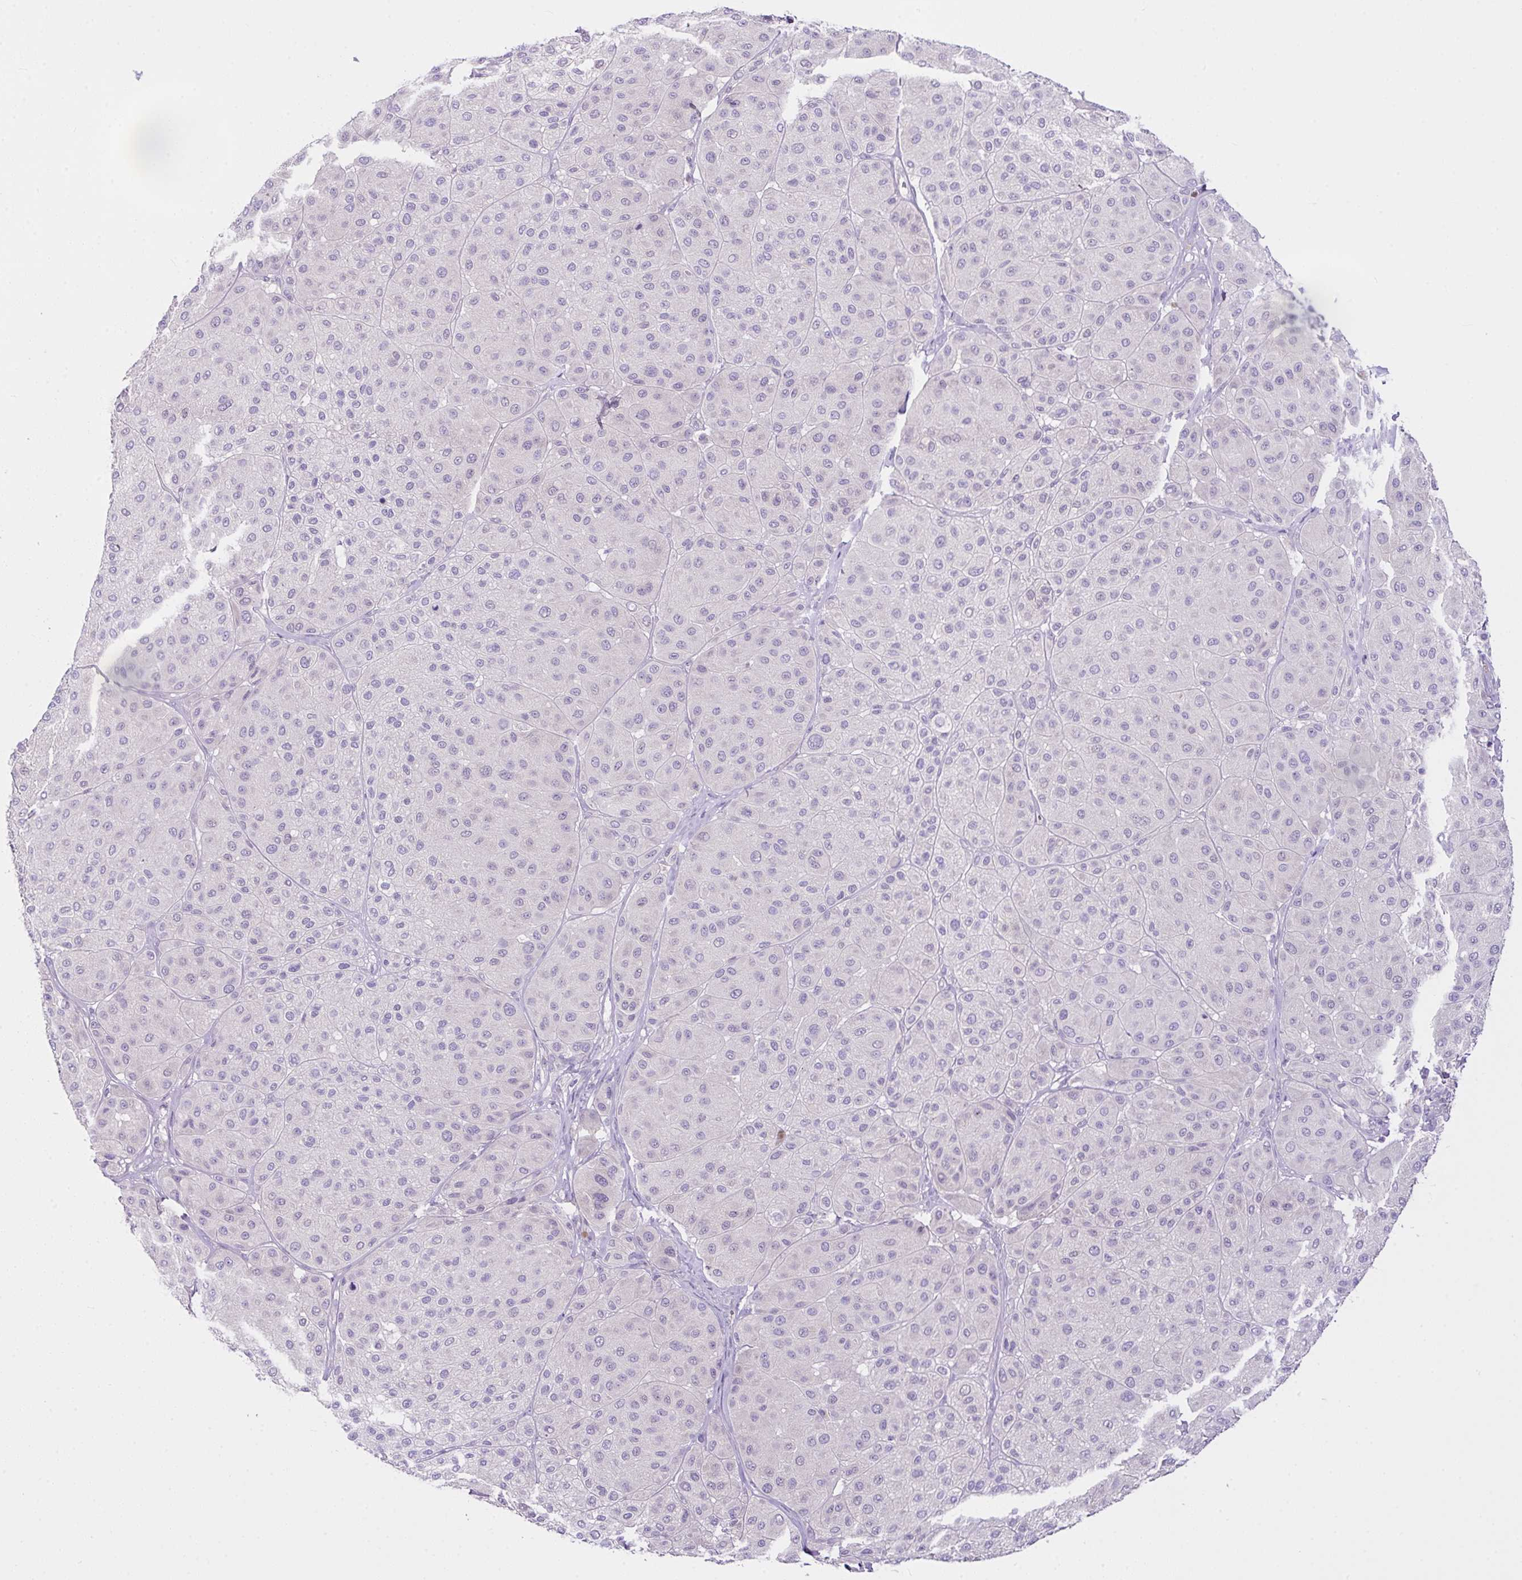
{"staining": {"intensity": "negative", "quantity": "none", "location": "none"}, "tissue": "melanoma", "cell_type": "Tumor cells", "image_type": "cancer", "snomed": [{"axis": "morphology", "description": "Malignant melanoma, Metastatic site"}, {"axis": "topography", "description": "Smooth muscle"}], "caption": "This image is of melanoma stained with immunohistochemistry to label a protein in brown with the nuclei are counter-stained blue. There is no expression in tumor cells. Brightfield microscopy of immunohistochemistry stained with DAB (3,3'-diaminobenzidine) (brown) and hematoxylin (blue), captured at high magnification.", "gene": "D2HGDH", "patient": {"sex": "male", "age": 41}}